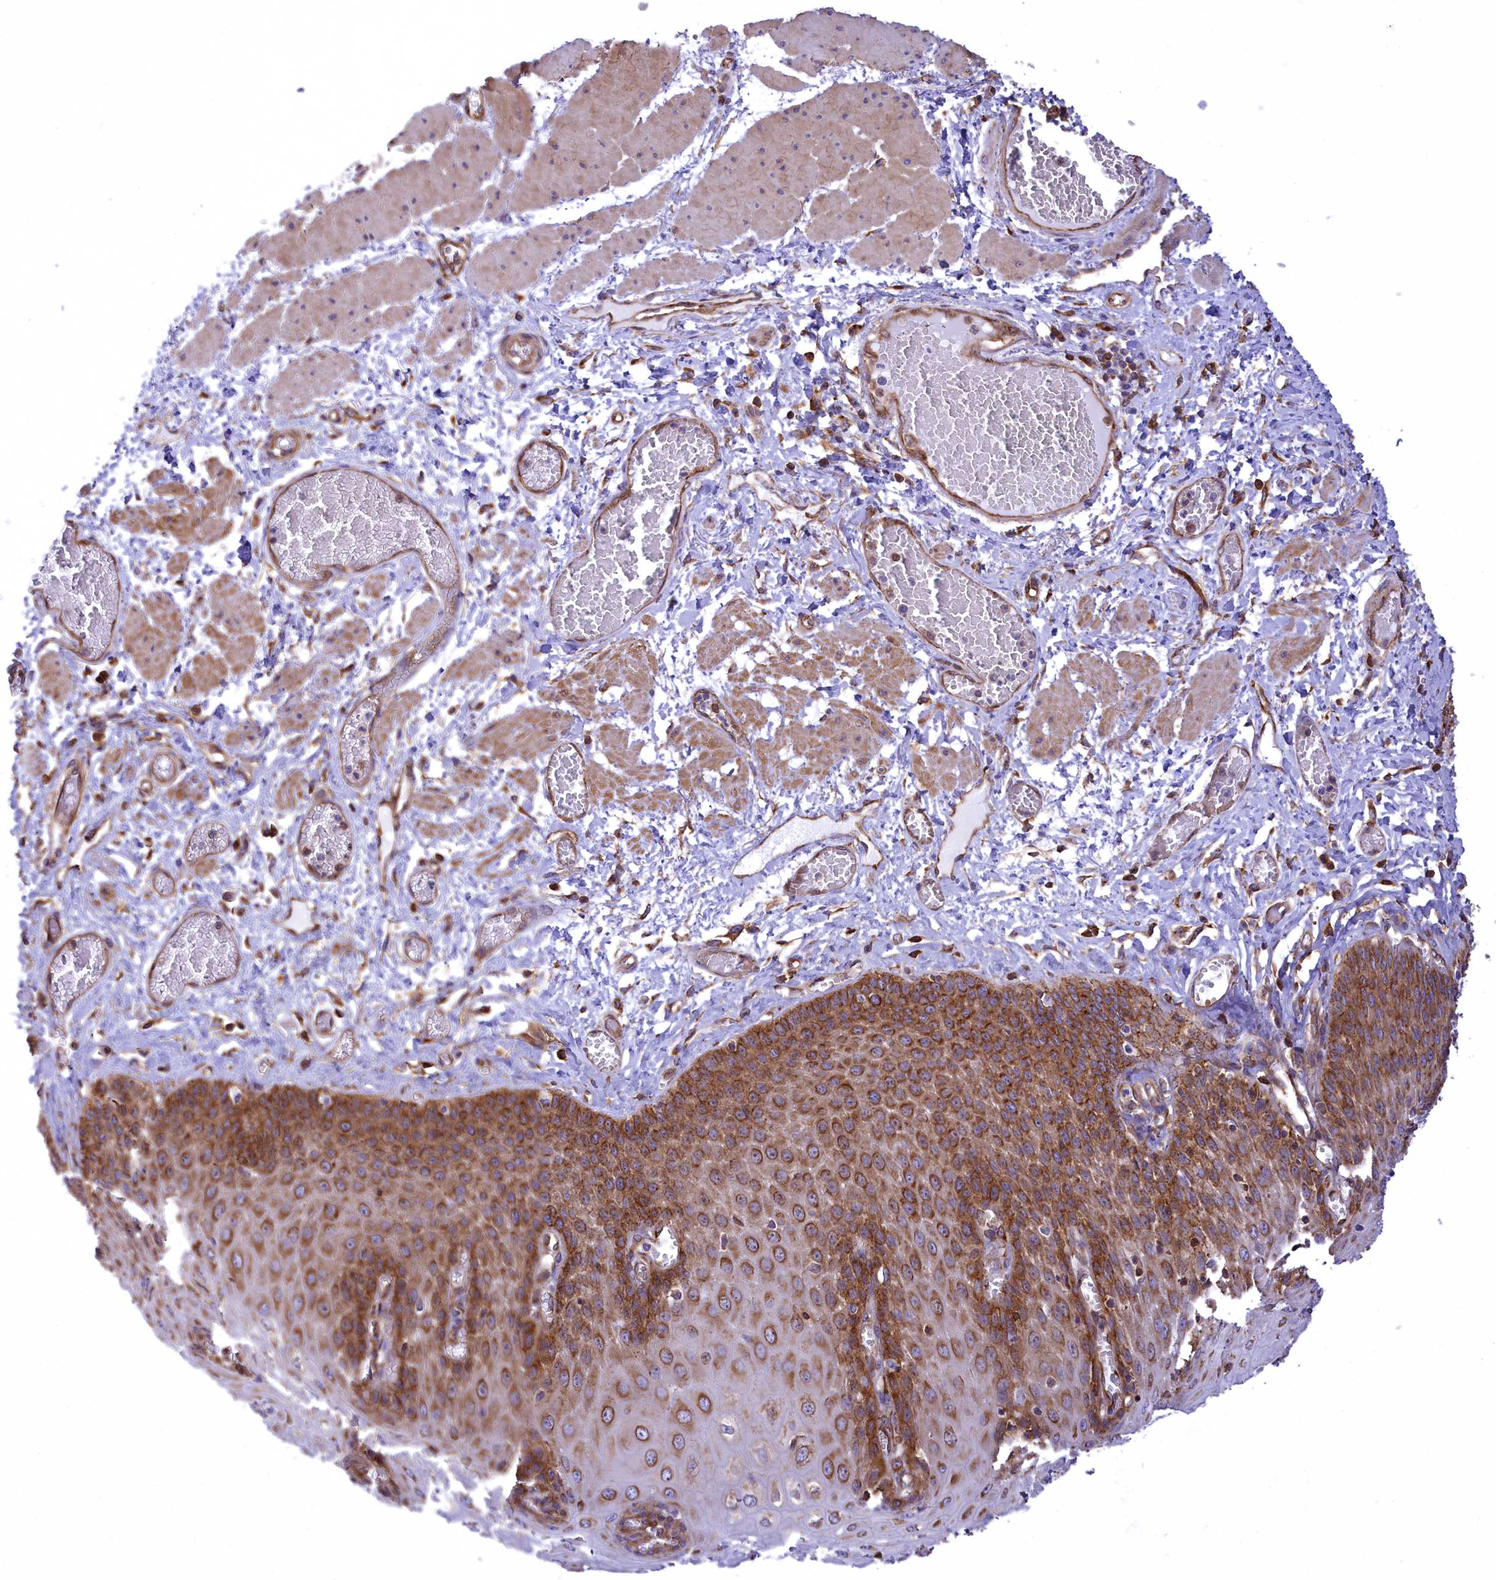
{"staining": {"intensity": "strong", "quantity": "25%-75%", "location": "cytoplasmic/membranous"}, "tissue": "esophagus", "cell_type": "Squamous epithelial cells", "image_type": "normal", "snomed": [{"axis": "morphology", "description": "Normal tissue, NOS"}, {"axis": "topography", "description": "Esophagus"}], "caption": "Esophagus stained with a brown dye demonstrates strong cytoplasmic/membranous positive staining in about 25%-75% of squamous epithelial cells.", "gene": "SEPTIN9", "patient": {"sex": "male", "age": 60}}